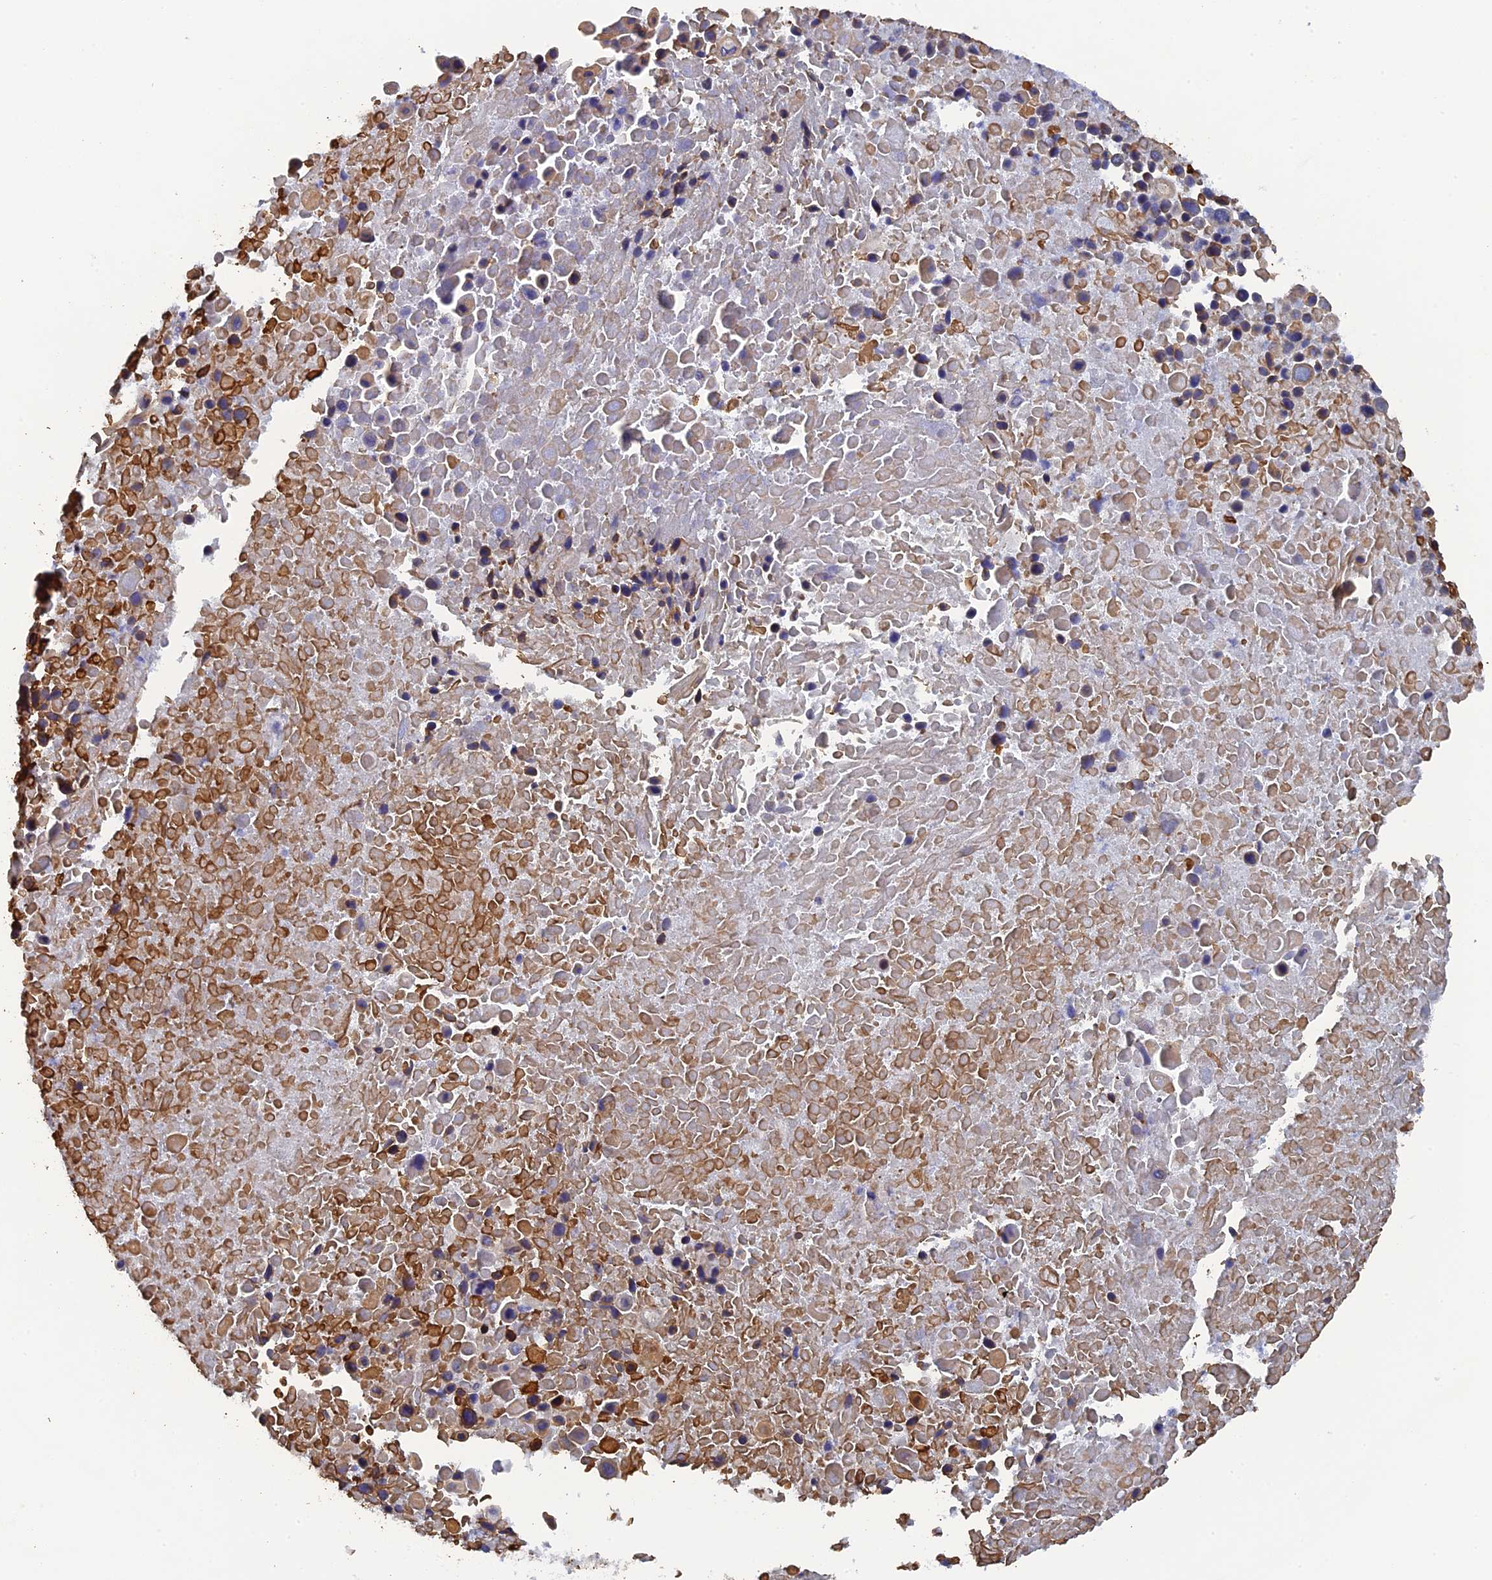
{"staining": {"intensity": "strong", "quantity": ">75%", "location": "cytoplasmic/membranous"}, "tissue": "lung cancer", "cell_type": "Tumor cells", "image_type": "cancer", "snomed": [{"axis": "morphology", "description": "Normal tissue, NOS"}, {"axis": "morphology", "description": "Squamous cell carcinoma, NOS"}, {"axis": "topography", "description": "Lymph node"}, {"axis": "topography", "description": "Lung"}], "caption": "This micrograph demonstrates lung cancer stained with IHC to label a protein in brown. The cytoplasmic/membranous of tumor cells show strong positivity for the protein. Nuclei are counter-stained blue.", "gene": "SRFBP1", "patient": {"sex": "male", "age": 66}}